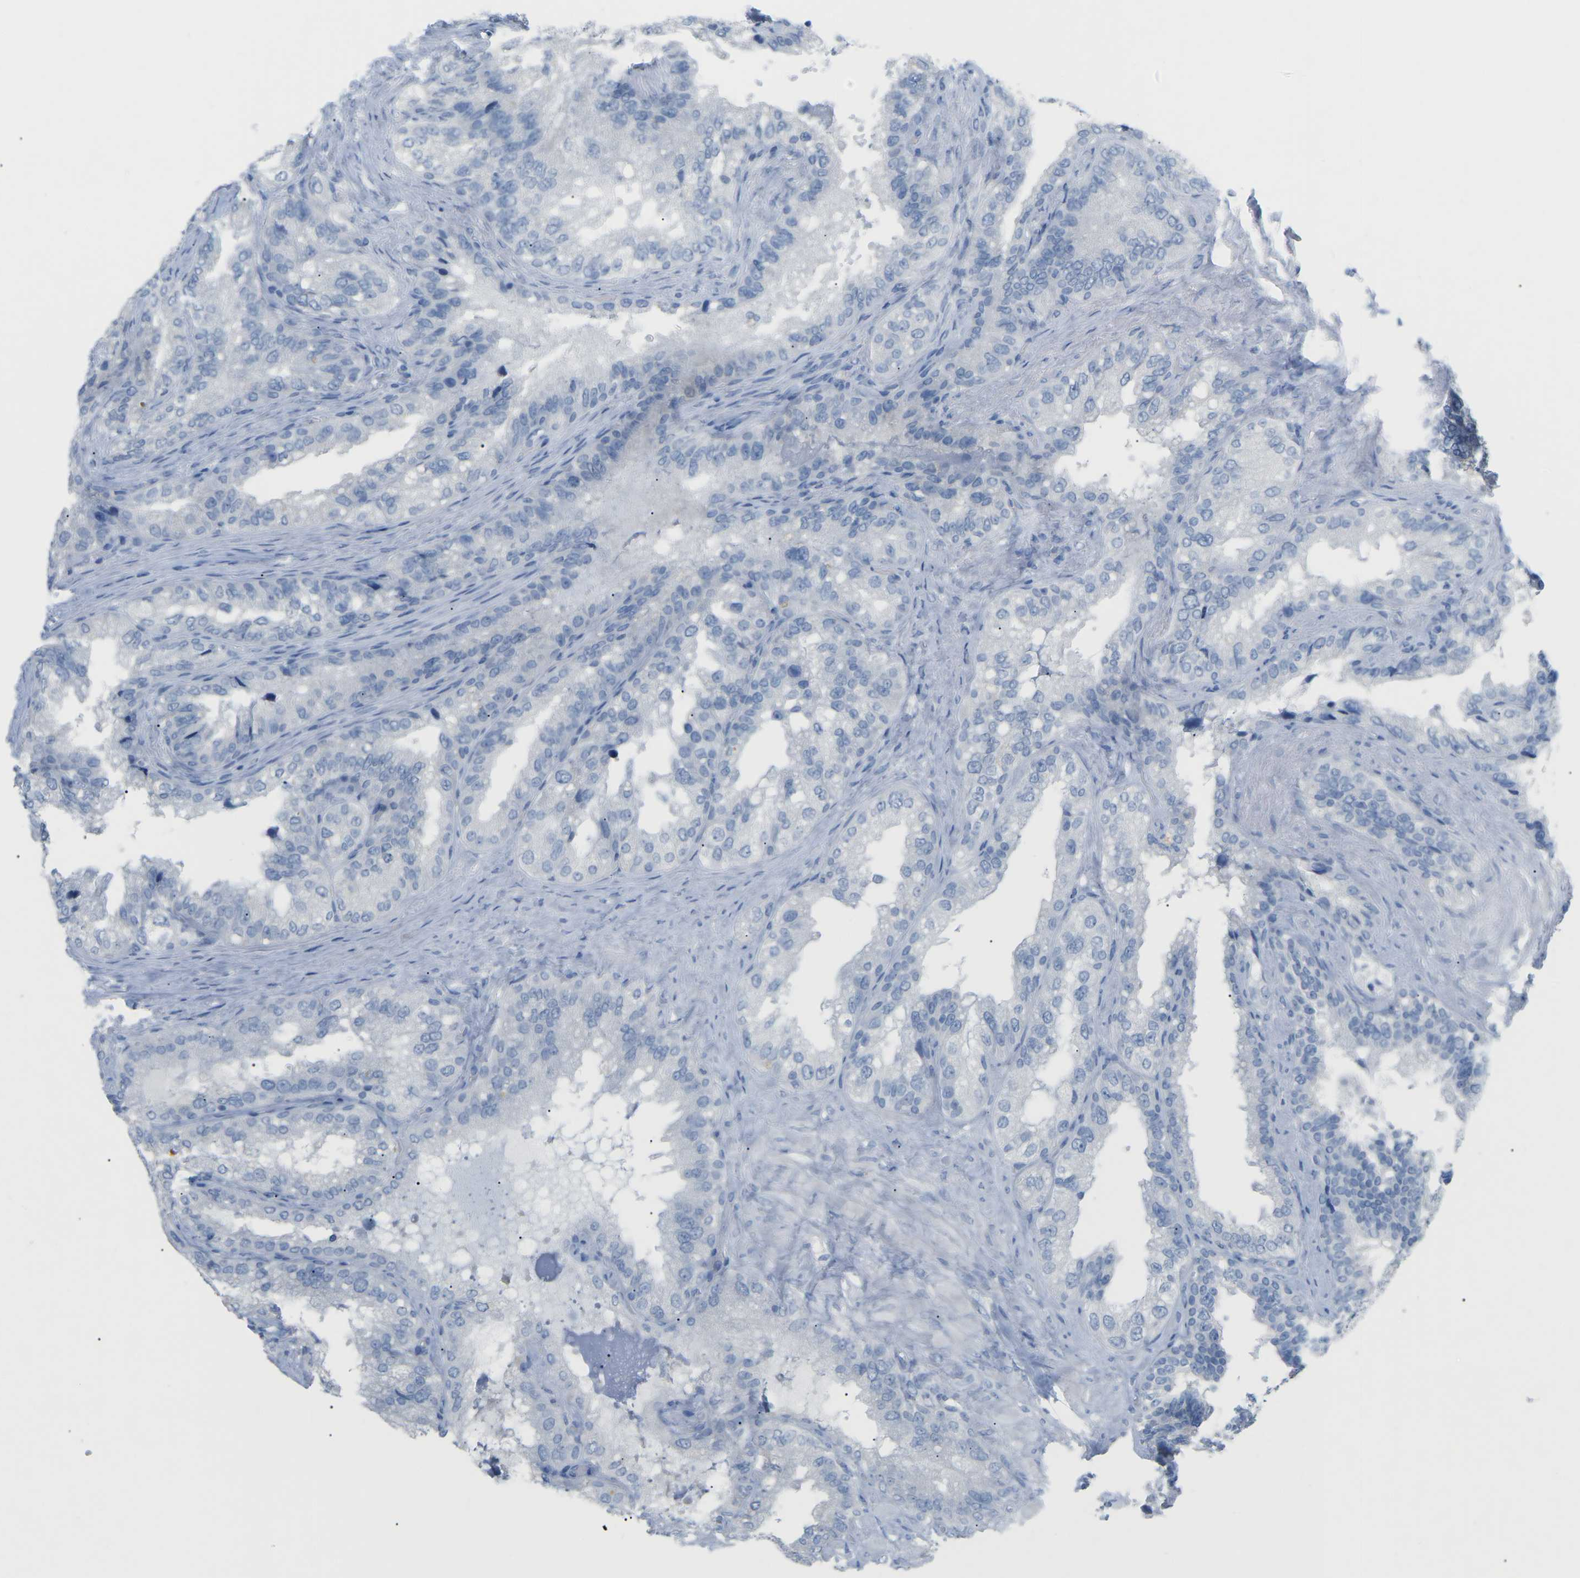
{"staining": {"intensity": "negative", "quantity": "none", "location": "none"}, "tissue": "seminal vesicle", "cell_type": "Glandular cells", "image_type": "normal", "snomed": [{"axis": "morphology", "description": "Normal tissue, NOS"}, {"axis": "topography", "description": "Seminal veicle"}], "caption": "Image shows no significant protein staining in glandular cells of unremarkable seminal vesicle. Brightfield microscopy of immunohistochemistry stained with DAB (brown) and hematoxylin (blue), captured at high magnification.", "gene": "HBG2", "patient": {"sex": "male", "age": 68}}